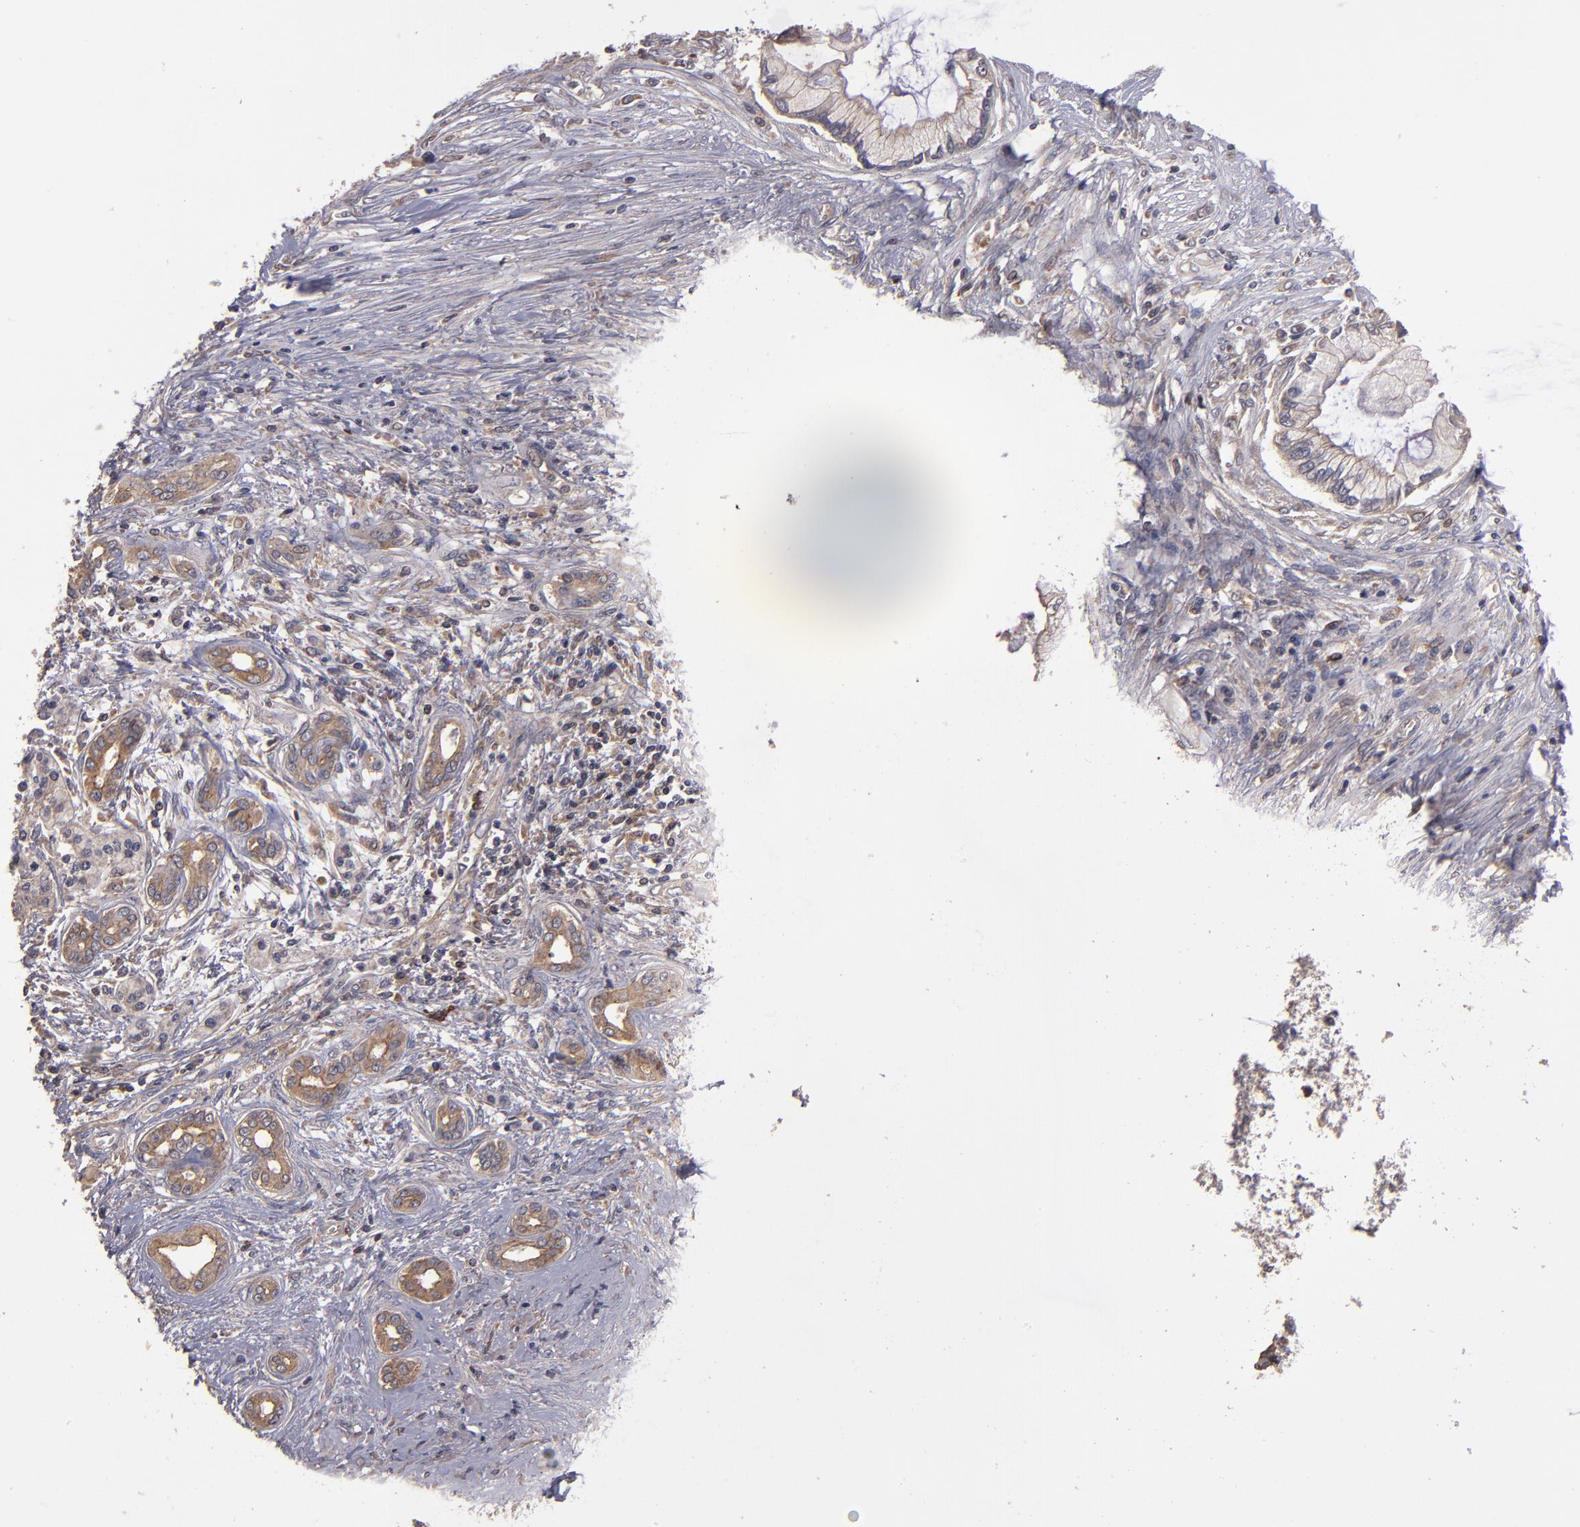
{"staining": {"intensity": "moderate", "quantity": "25%-75%", "location": "cytoplasmic/membranous"}, "tissue": "pancreatic cancer", "cell_type": "Tumor cells", "image_type": "cancer", "snomed": [{"axis": "morphology", "description": "Adenocarcinoma, NOS"}, {"axis": "topography", "description": "Pancreas"}], "caption": "A medium amount of moderate cytoplasmic/membranous expression is present in about 25%-75% of tumor cells in pancreatic cancer tissue.", "gene": "NF2", "patient": {"sex": "female", "age": 59}}